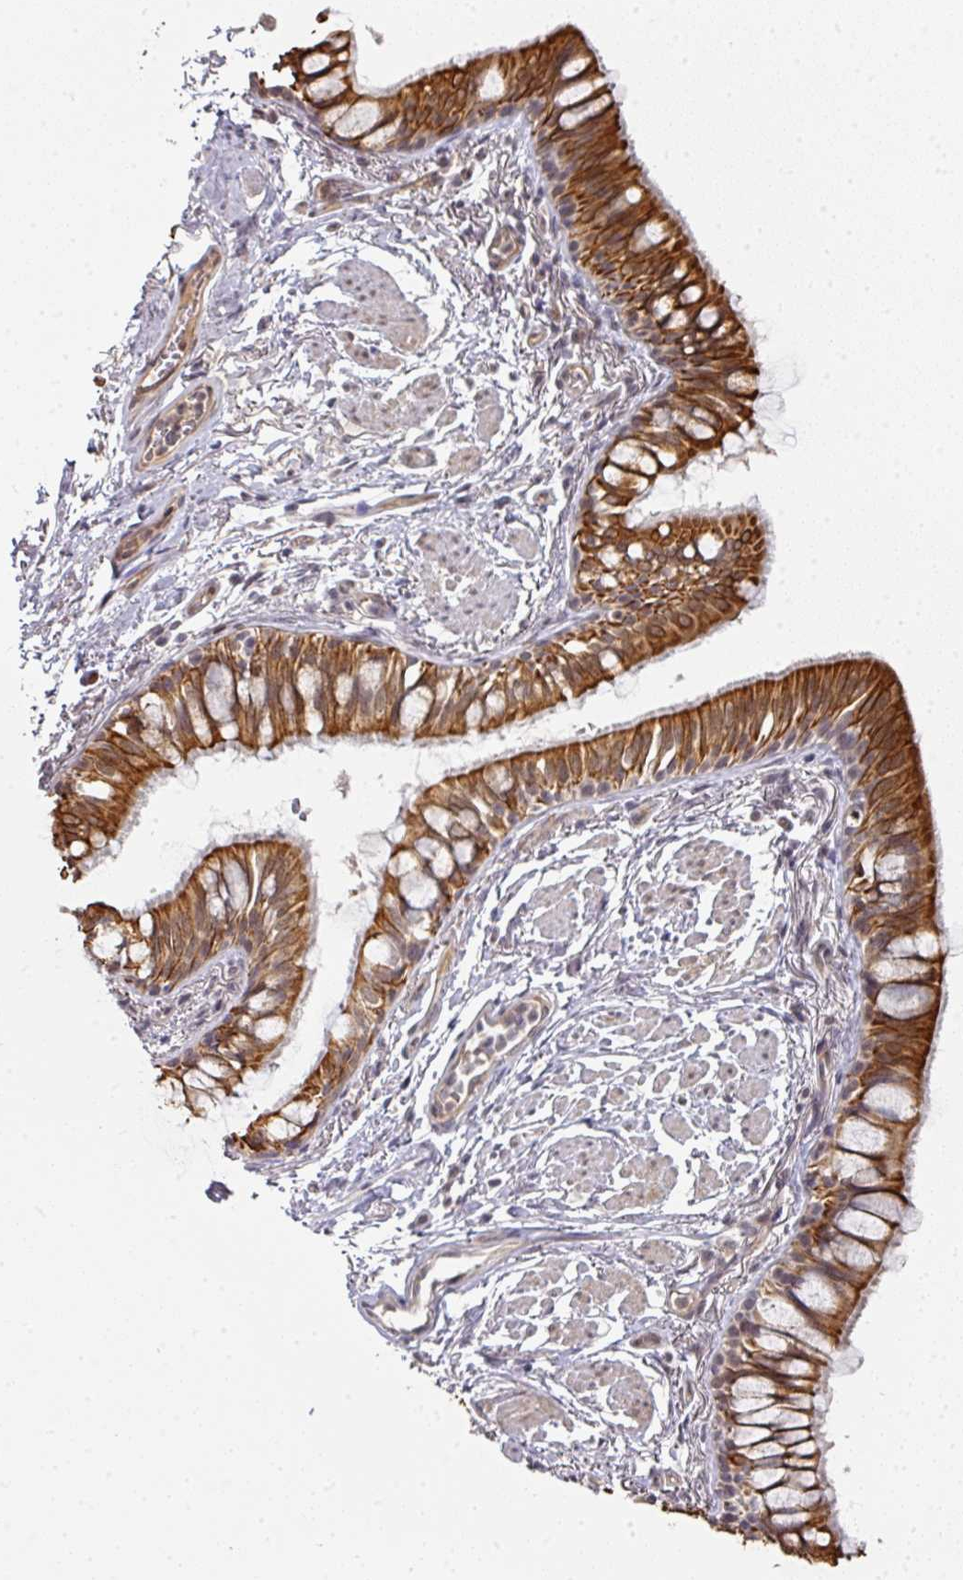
{"staining": {"intensity": "strong", "quantity": ">75%", "location": "cytoplasmic/membranous"}, "tissue": "bronchus", "cell_type": "Respiratory epithelial cells", "image_type": "normal", "snomed": [{"axis": "morphology", "description": "Normal tissue, NOS"}, {"axis": "topography", "description": "Bronchus"}], "caption": "Bronchus was stained to show a protein in brown. There is high levels of strong cytoplasmic/membranous staining in about >75% of respiratory epithelial cells.", "gene": "GTF2H3", "patient": {"sex": "male", "age": 70}}